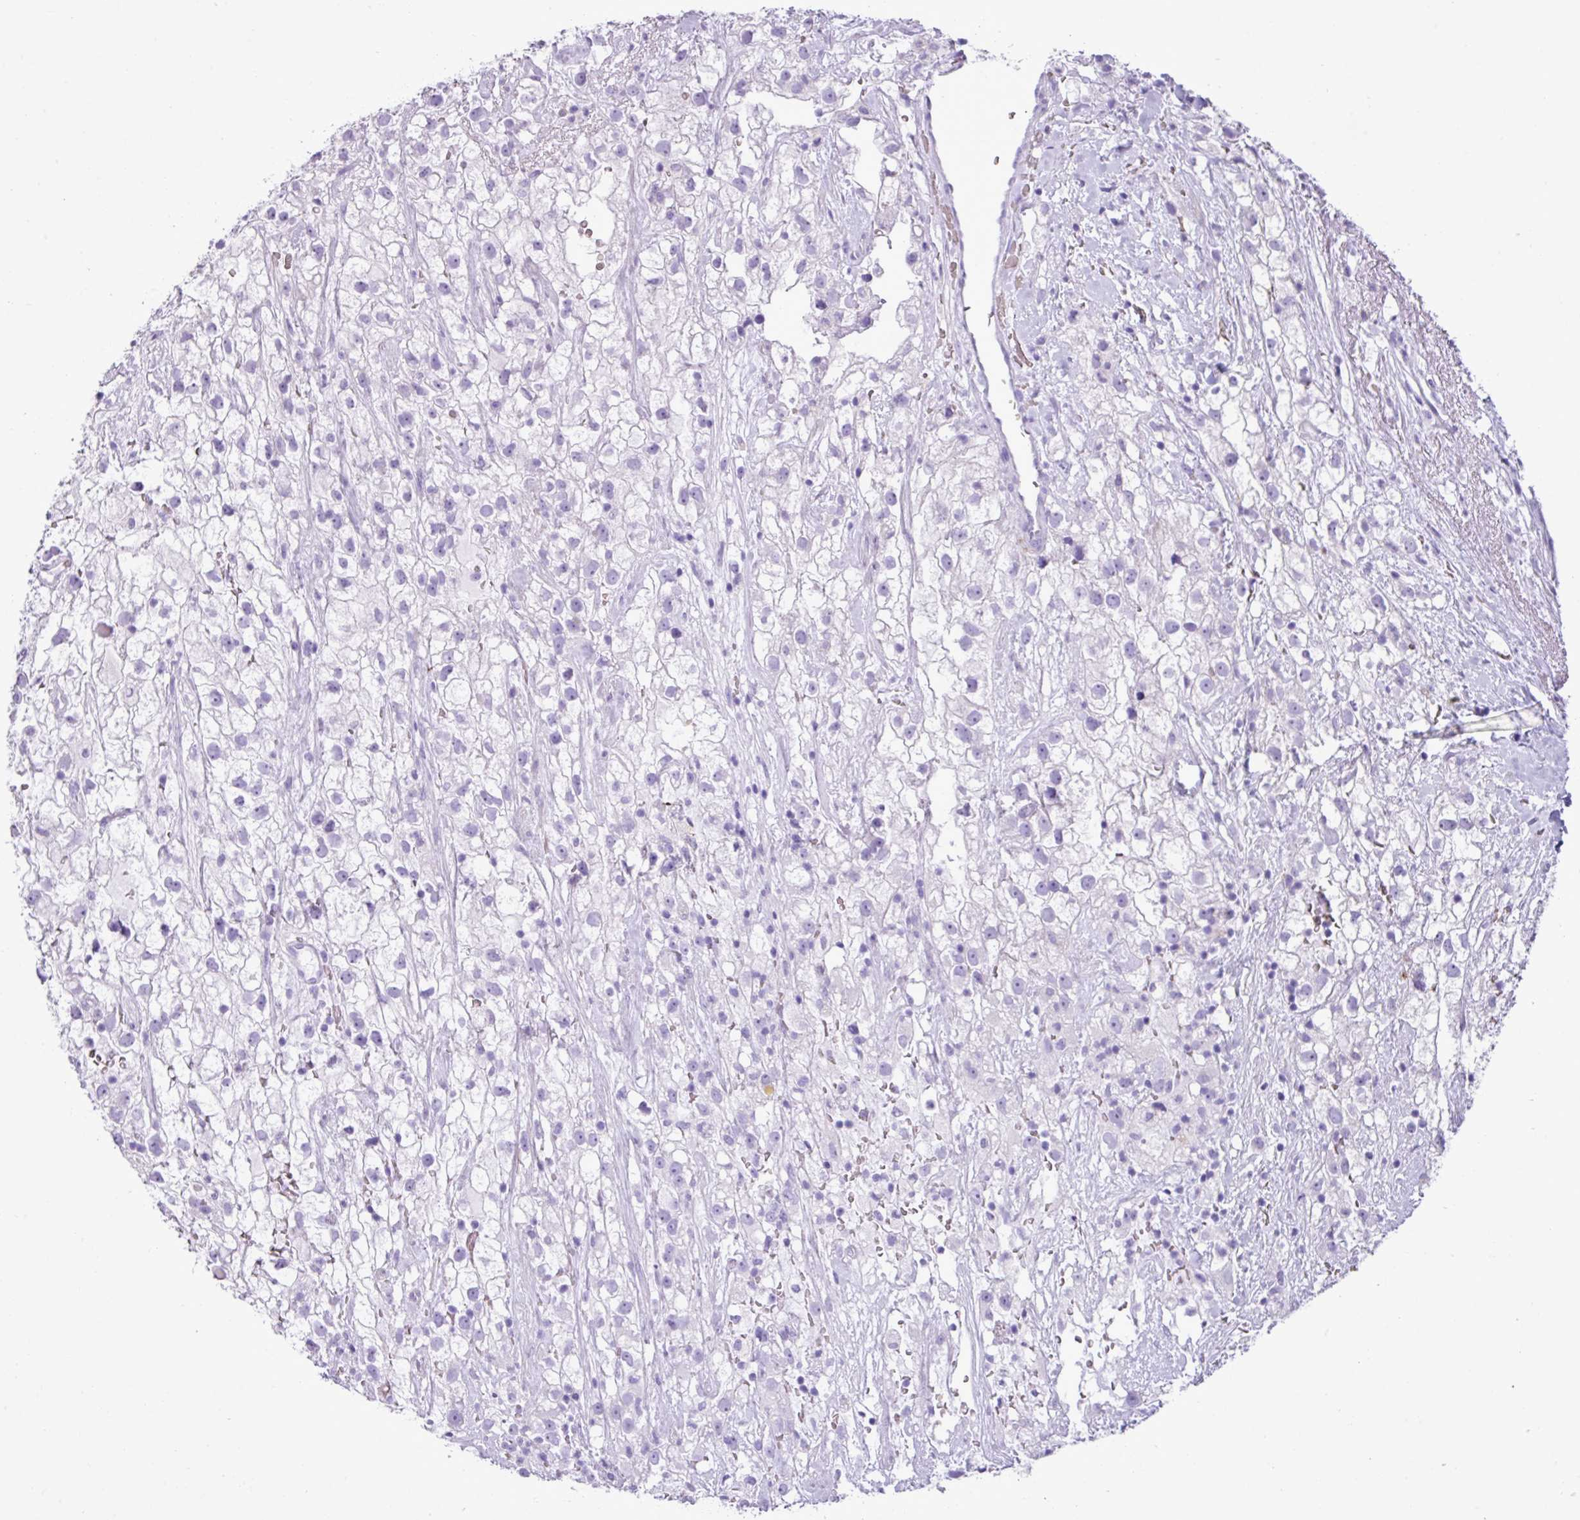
{"staining": {"intensity": "negative", "quantity": "none", "location": "none"}, "tissue": "renal cancer", "cell_type": "Tumor cells", "image_type": "cancer", "snomed": [{"axis": "morphology", "description": "Adenocarcinoma, NOS"}, {"axis": "topography", "description": "Kidney"}], "caption": "Immunohistochemistry (IHC) of human renal cancer (adenocarcinoma) demonstrates no expression in tumor cells.", "gene": "ZSCAN5A", "patient": {"sex": "male", "age": 59}}